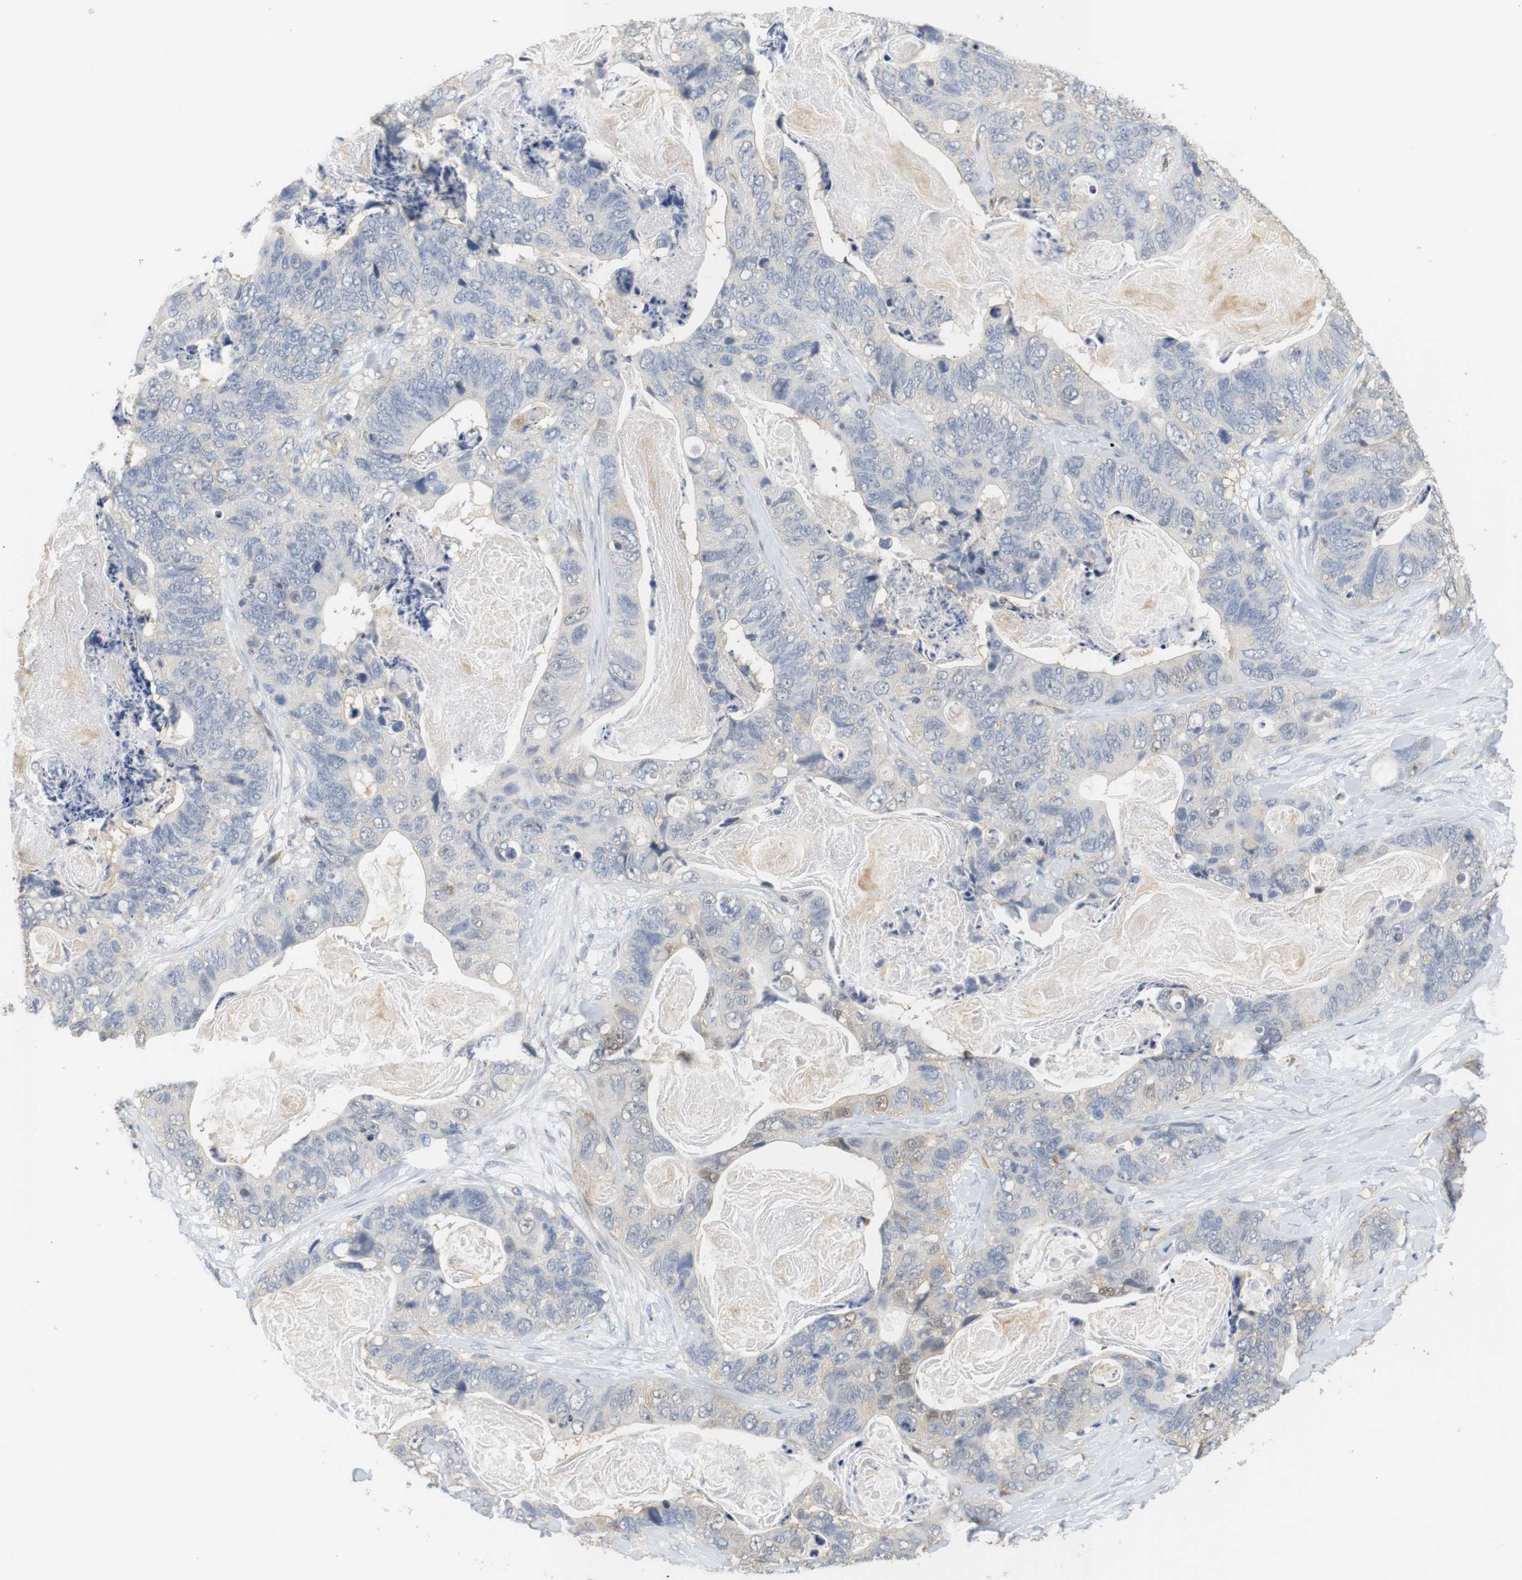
{"staining": {"intensity": "negative", "quantity": "none", "location": "none"}, "tissue": "stomach cancer", "cell_type": "Tumor cells", "image_type": "cancer", "snomed": [{"axis": "morphology", "description": "Adenocarcinoma, NOS"}, {"axis": "topography", "description": "Stomach"}], "caption": "Stomach cancer was stained to show a protein in brown. There is no significant expression in tumor cells. The staining is performed using DAB (3,3'-diaminobenzidine) brown chromogen with nuclei counter-stained in using hematoxylin.", "gene": "OSR1", "patient": {"sex": "female", "age": 89}}